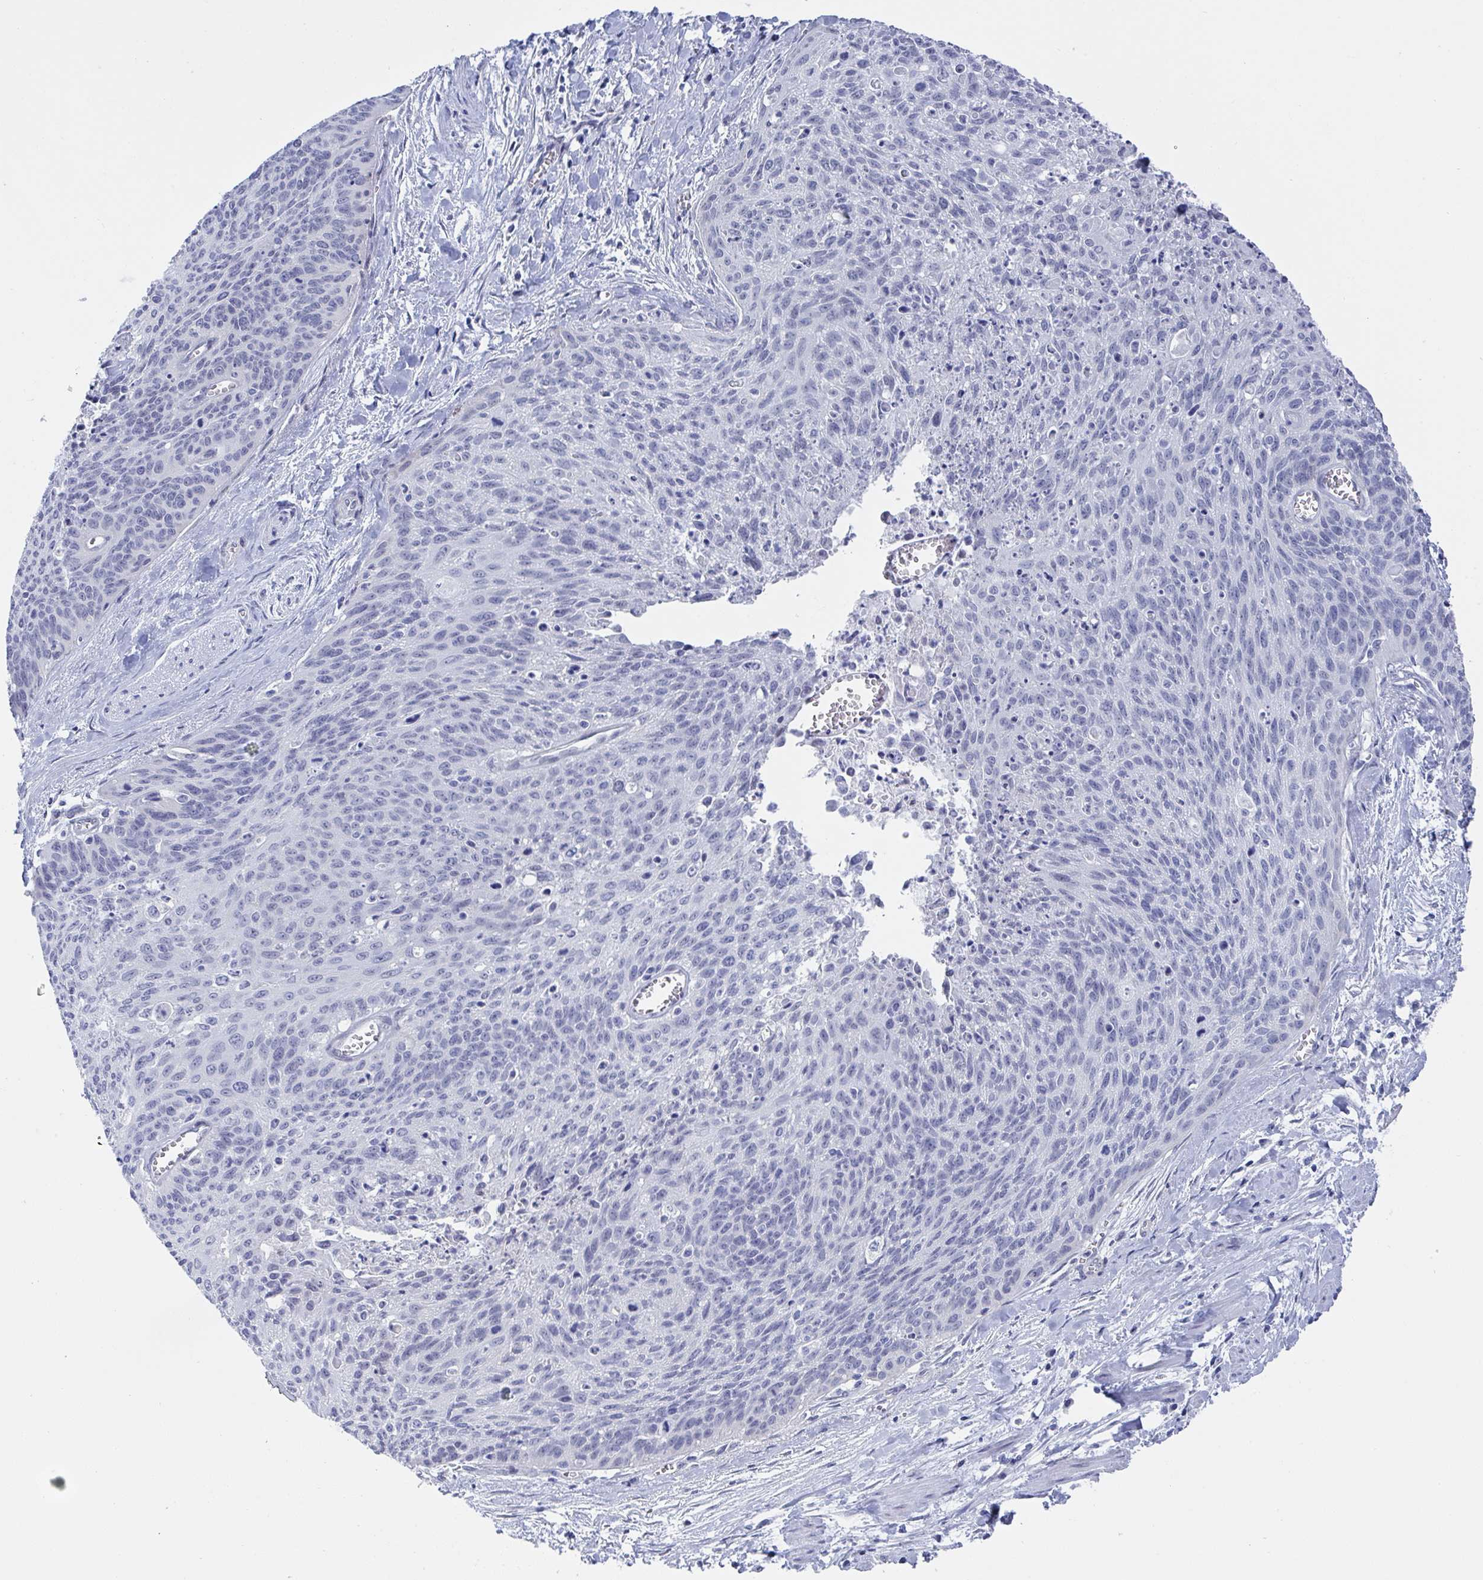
{"staining": {"intensity": "negative", "quantity": "none", "location": "none"}, "tissue": "cervical cancer", "cell_type": "Tumor cells", "image_type": "cancer", "snomed": [{"axis": "morphology", "description": "Squamous cell carcinoma, NOS"}, {"axis": "topography", "description": "Cervix"}], "caption": "This is a image of IHC staining of cervical squamous cell carcinoma, which shows no staining in tumor cells.", "gene": "MFSD4A", "patient": {"sex": "female", "age": 55}}